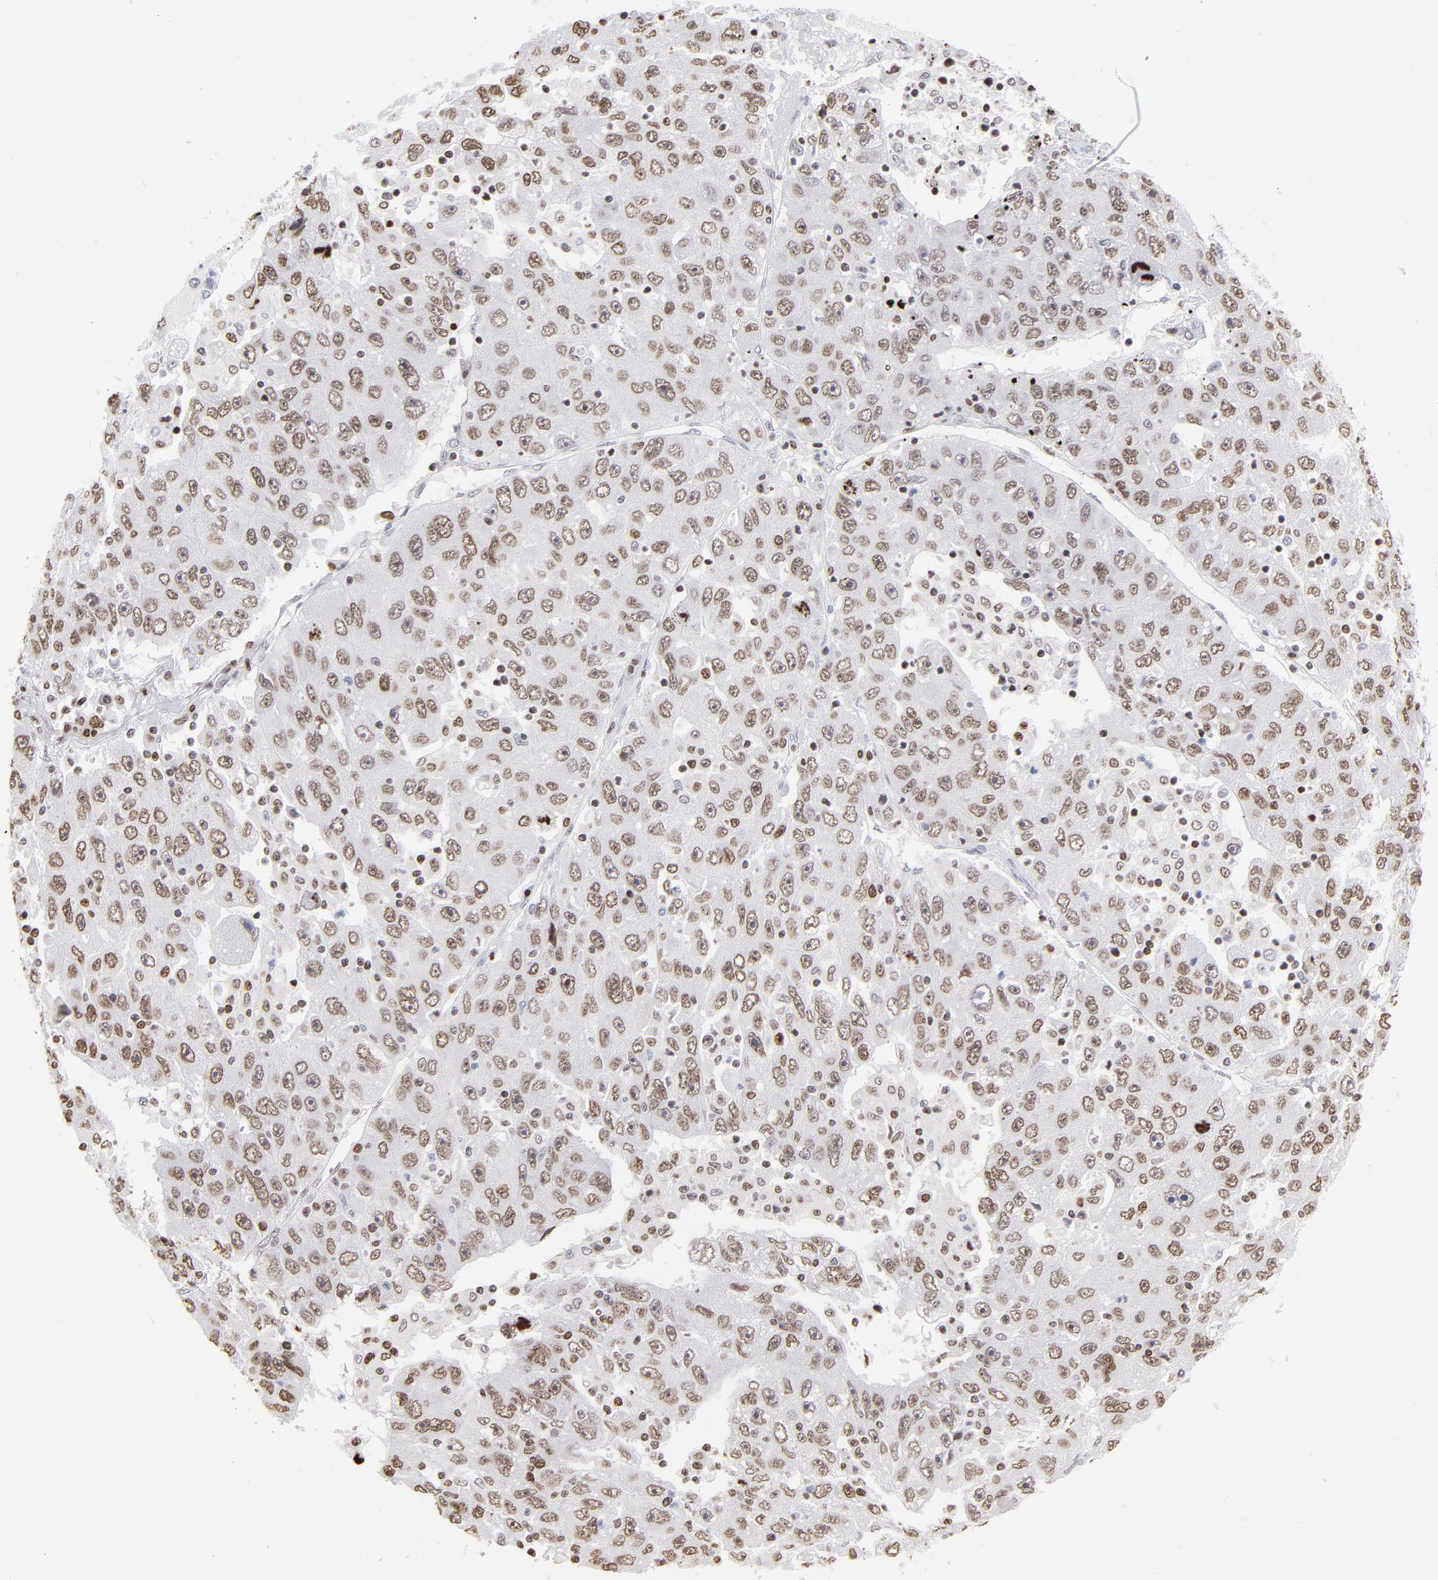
{"staining": {"intensity": "moderate", "quantity": ">75%", "location": "nuclear"}, "tissue": "liver cancer", "cell_type": "Tumor cells", "image_type": "cancer", "snomed": [{"axis": "morphology", "description": "Carcinoma, Hepatocellular, NOS"}, {"axis": "topography", "description": "Liver"}], "caption": "The histopathology image reveals a brown stain indicating the presence of a protein in the nuclear of tumor cells in hepatocellular carcinoma (liver). The protein is stained brown, and the nuclei are stained in blue (DAB IHC with brightfield microscopy, high magnification).", "gene": "PARP1", "patient": {"sex": "male", "age": 49}}